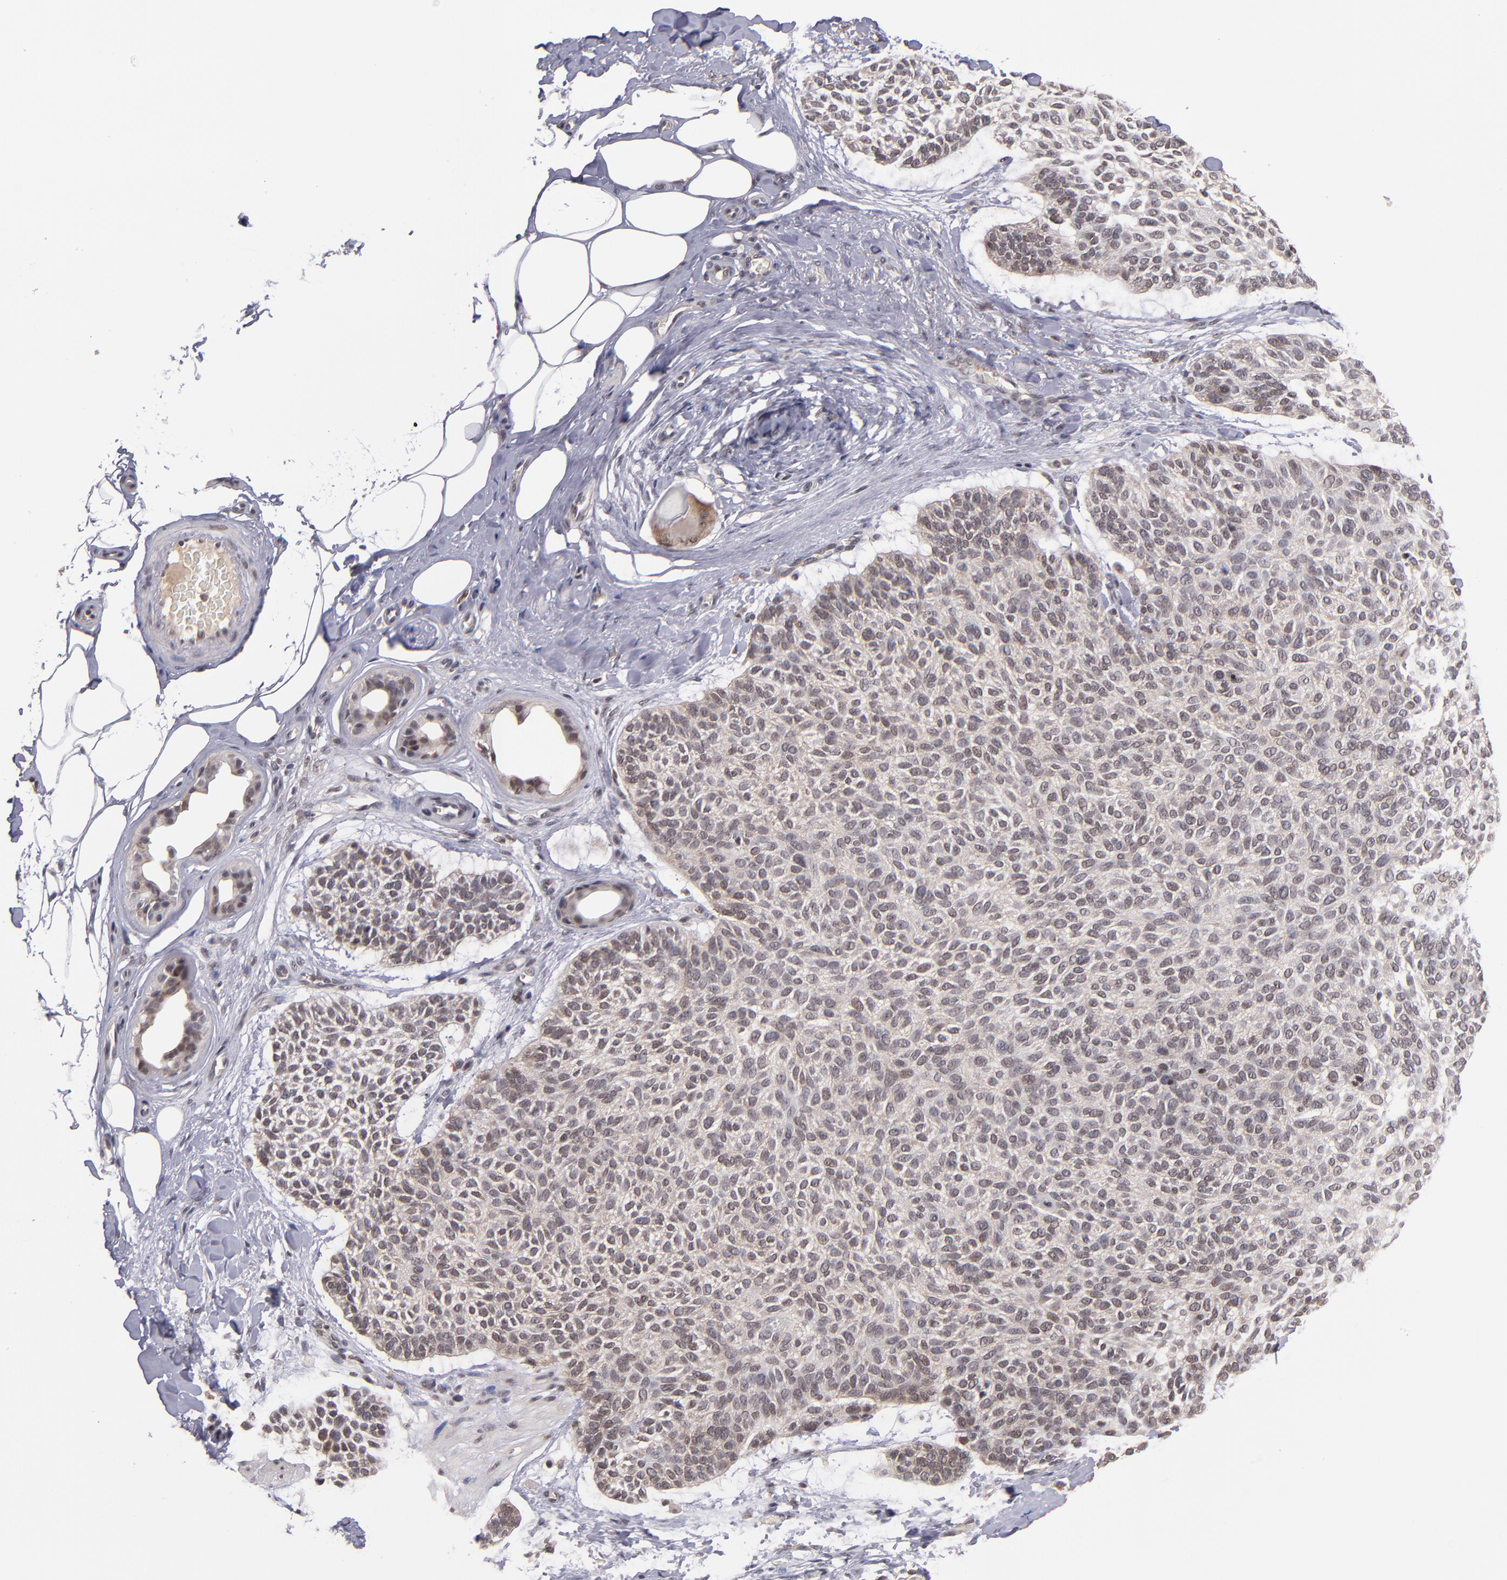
{"staining": {"intensity": "moderate", "quantity": "25%-75%", "location": "nuclear"}, "tissue": "skin cancer", "cell_type": "Tumor cells", "image_type": "cancer", "snomed": [{"axis": "morphology", "description": "Normal tissue, NOS"}, {"axis": "morphology", "description": "Basal cell carcinoma"}, {"axis": "topography", "description": "Skin"}], "caption": "Basal cell carcinoma (skin) tissue displays moderate nuclear staining in approximately 25%-75% of tumor cells", "gene": "EP300", "patient": {"sex": "female", "age": 70}}